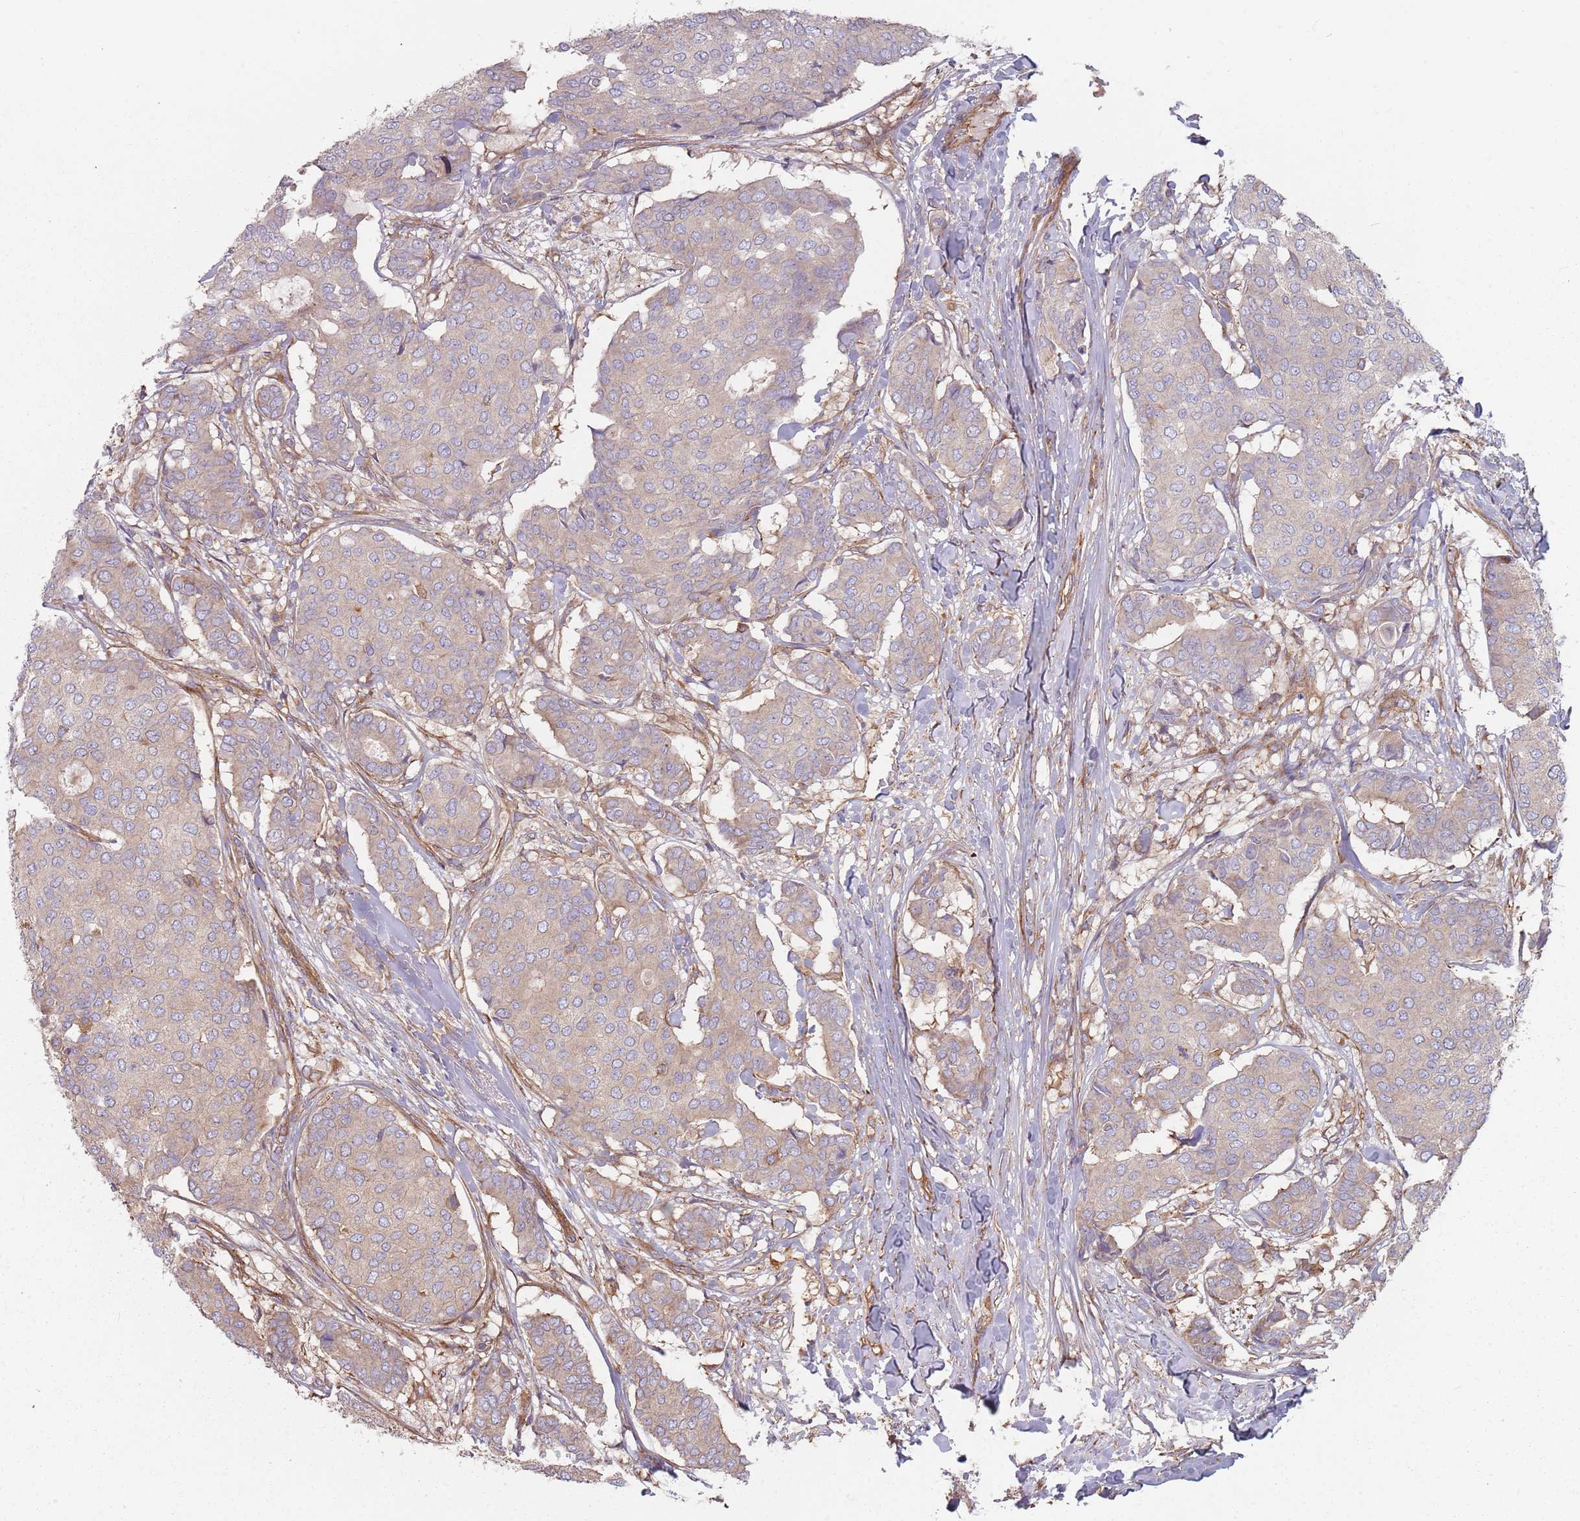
{"staining": {"intensity": "negative", "quantity": "none", "location": "none"}, "tissue": "breast cancer", "cell_type": "Tumor cells", "image_type": "cancer", "snomed": [{"axis": "morphology", "description": "Duct carcinoma"}, {"axis": "topography", "description": "Breast"}], "caption": "IHC of human breast infiltrating ductal carcinoma exhibits no expression in tumor cells.", "gene": "SPDL1", "patient": {"sex": "female", "age": 75}}